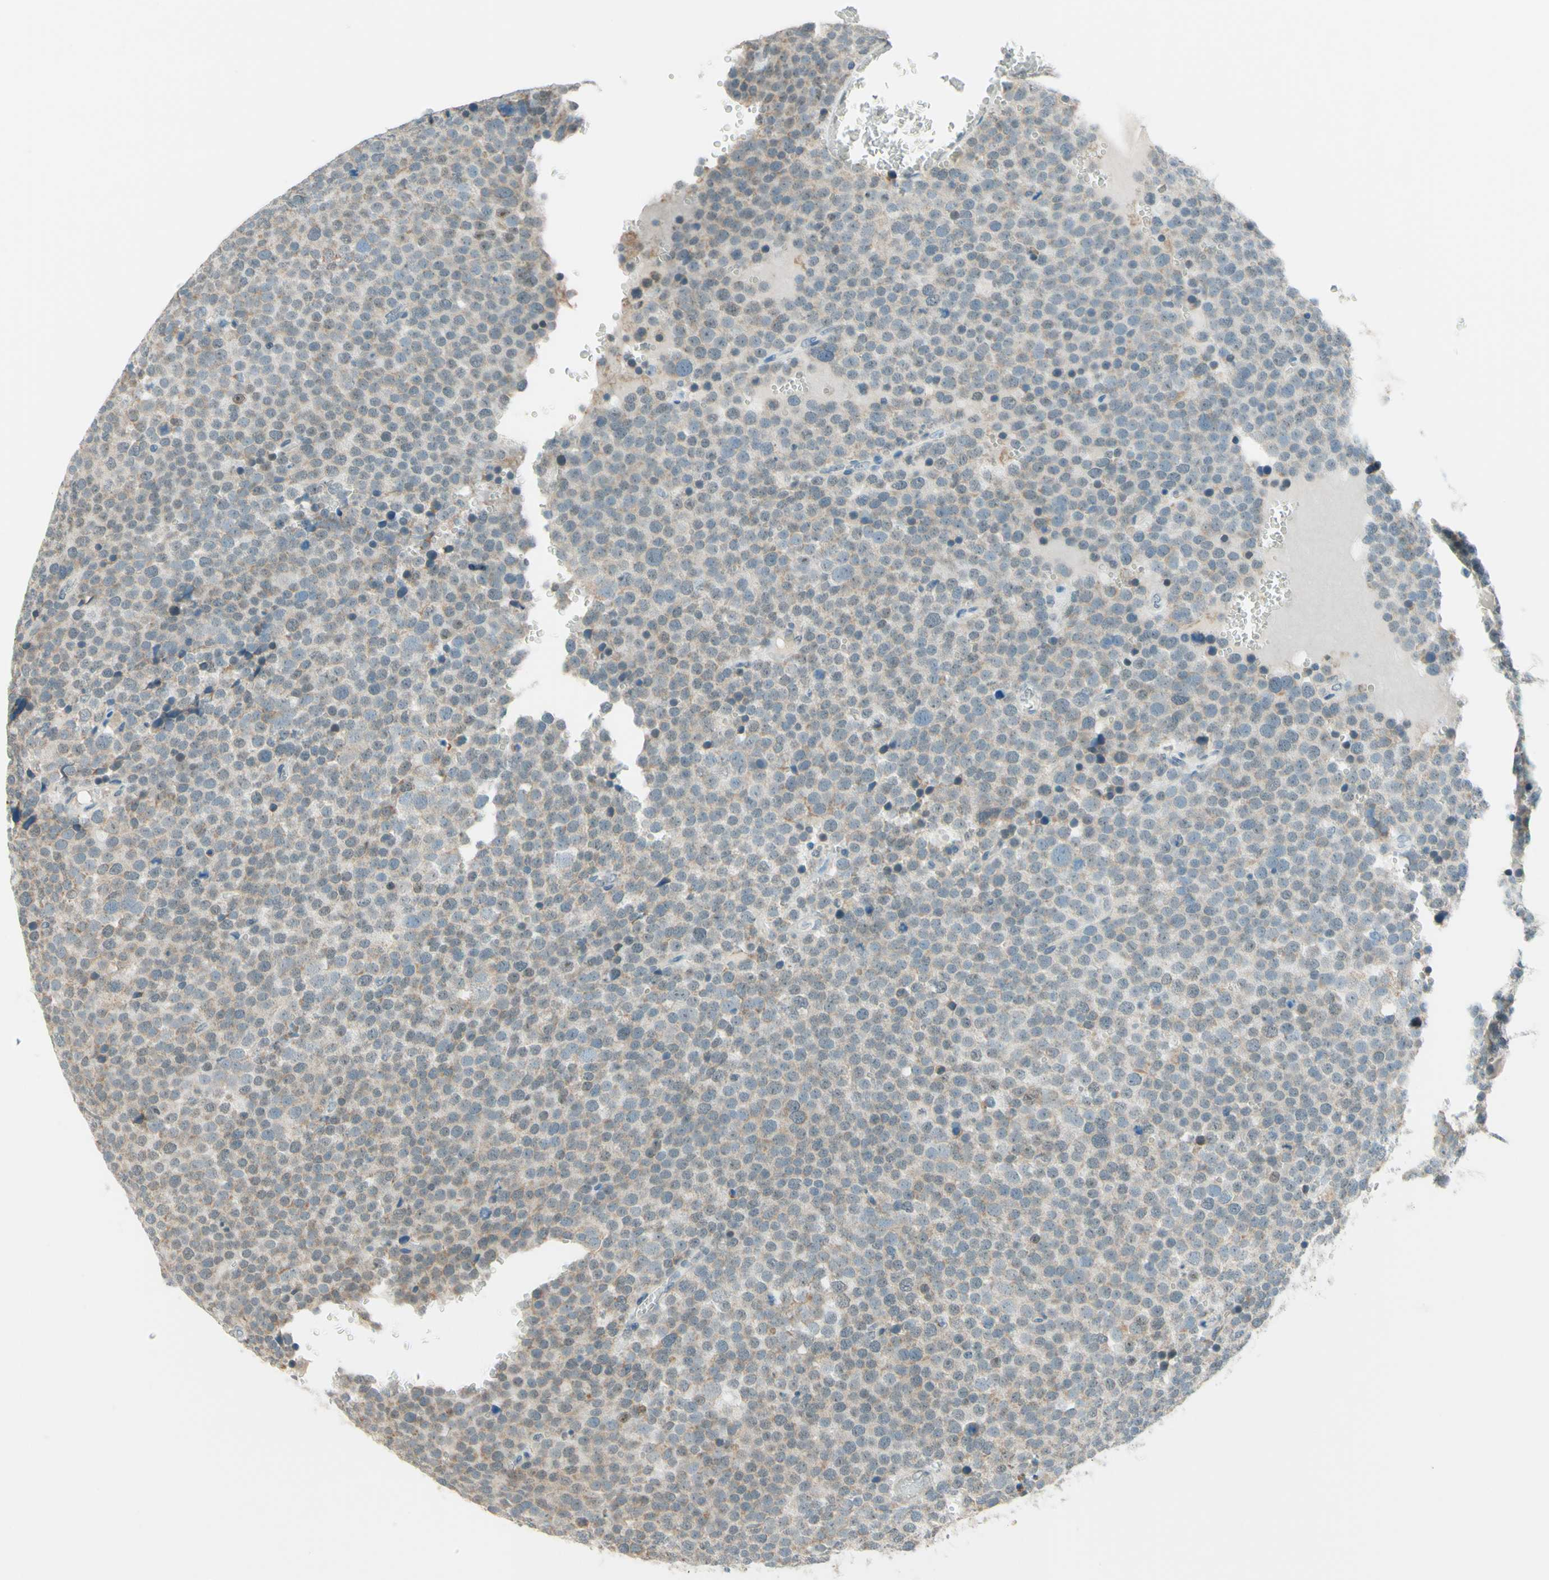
{"staining": {"intensity": "weak", "quantity": "<25%", "location": "cytoplasmic/membranous"}, "tissue": "testis cancer", "cell_type": "Tumor cells", "image_type": "cancer", "snomed": [{"axis": "morphology", "description": "Seminoma, NOS"}, {"axis": "topography", "description": "Testis"}], "caption": "The immunohistochemistry histopathology image has no significant positivity in tumor cells of testis seminoma tissue.", "gene": "JPH1", "patient": {"sex": "male", "age": 71}}